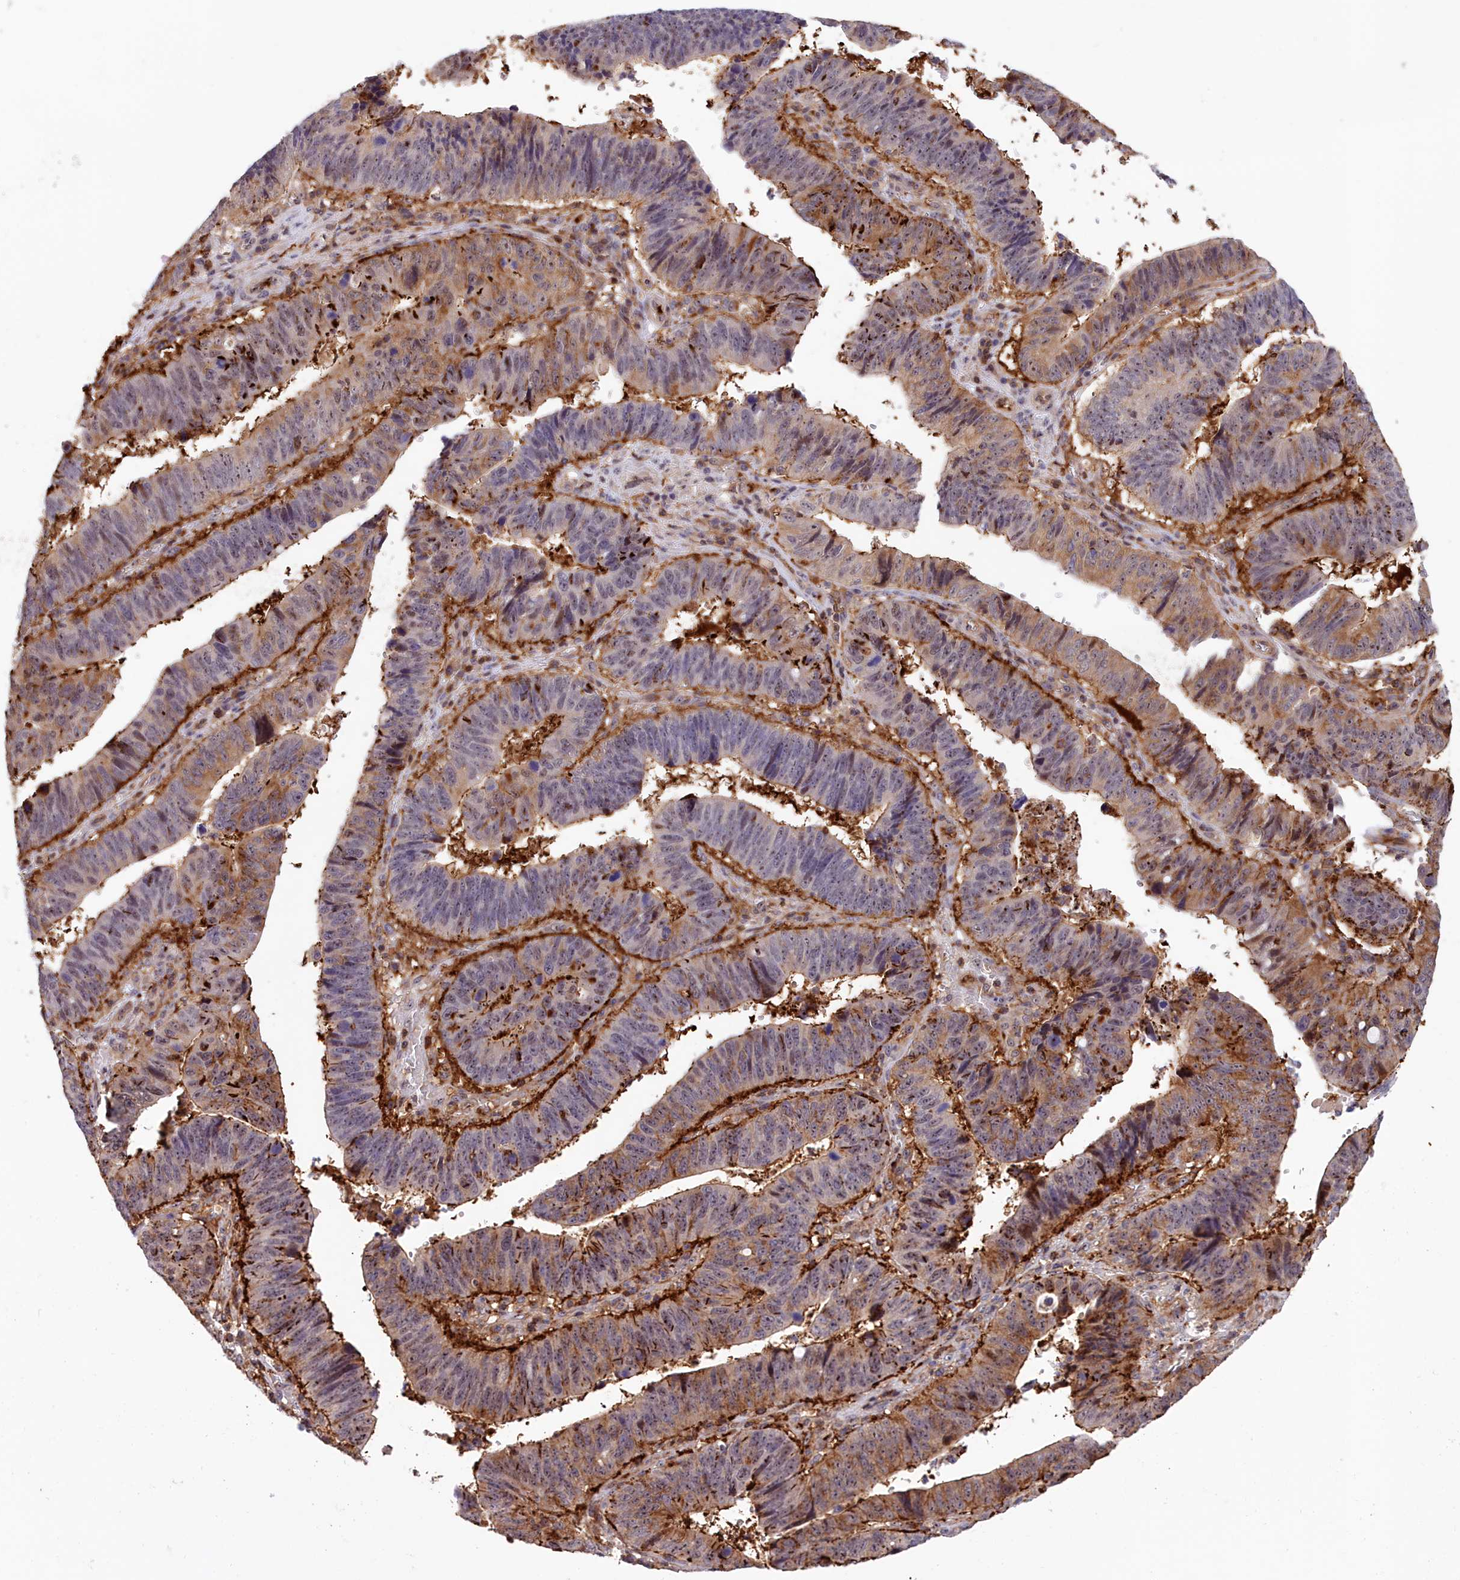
{"staining": {"intensity": "moderate", "quantity": "25%-75%", "location": "nuclear"}, "tissue": "stomach cancer", "cell_type": "Tumor cells", "image_type": "cancer", "snomed": [{"axis": "morphology", "description": "Adenocarcinoma, NOS"}, {"axis": "topography", "description": "Stomach"}], "caption": "Moderate nuclear expression for a protein is seen in about 25%-75% of tumor cells of stomach cancer (adenocarcinoma) using IHC.", "gene": "NEURL4", "patient": {"sex": "male", "age": 59}}